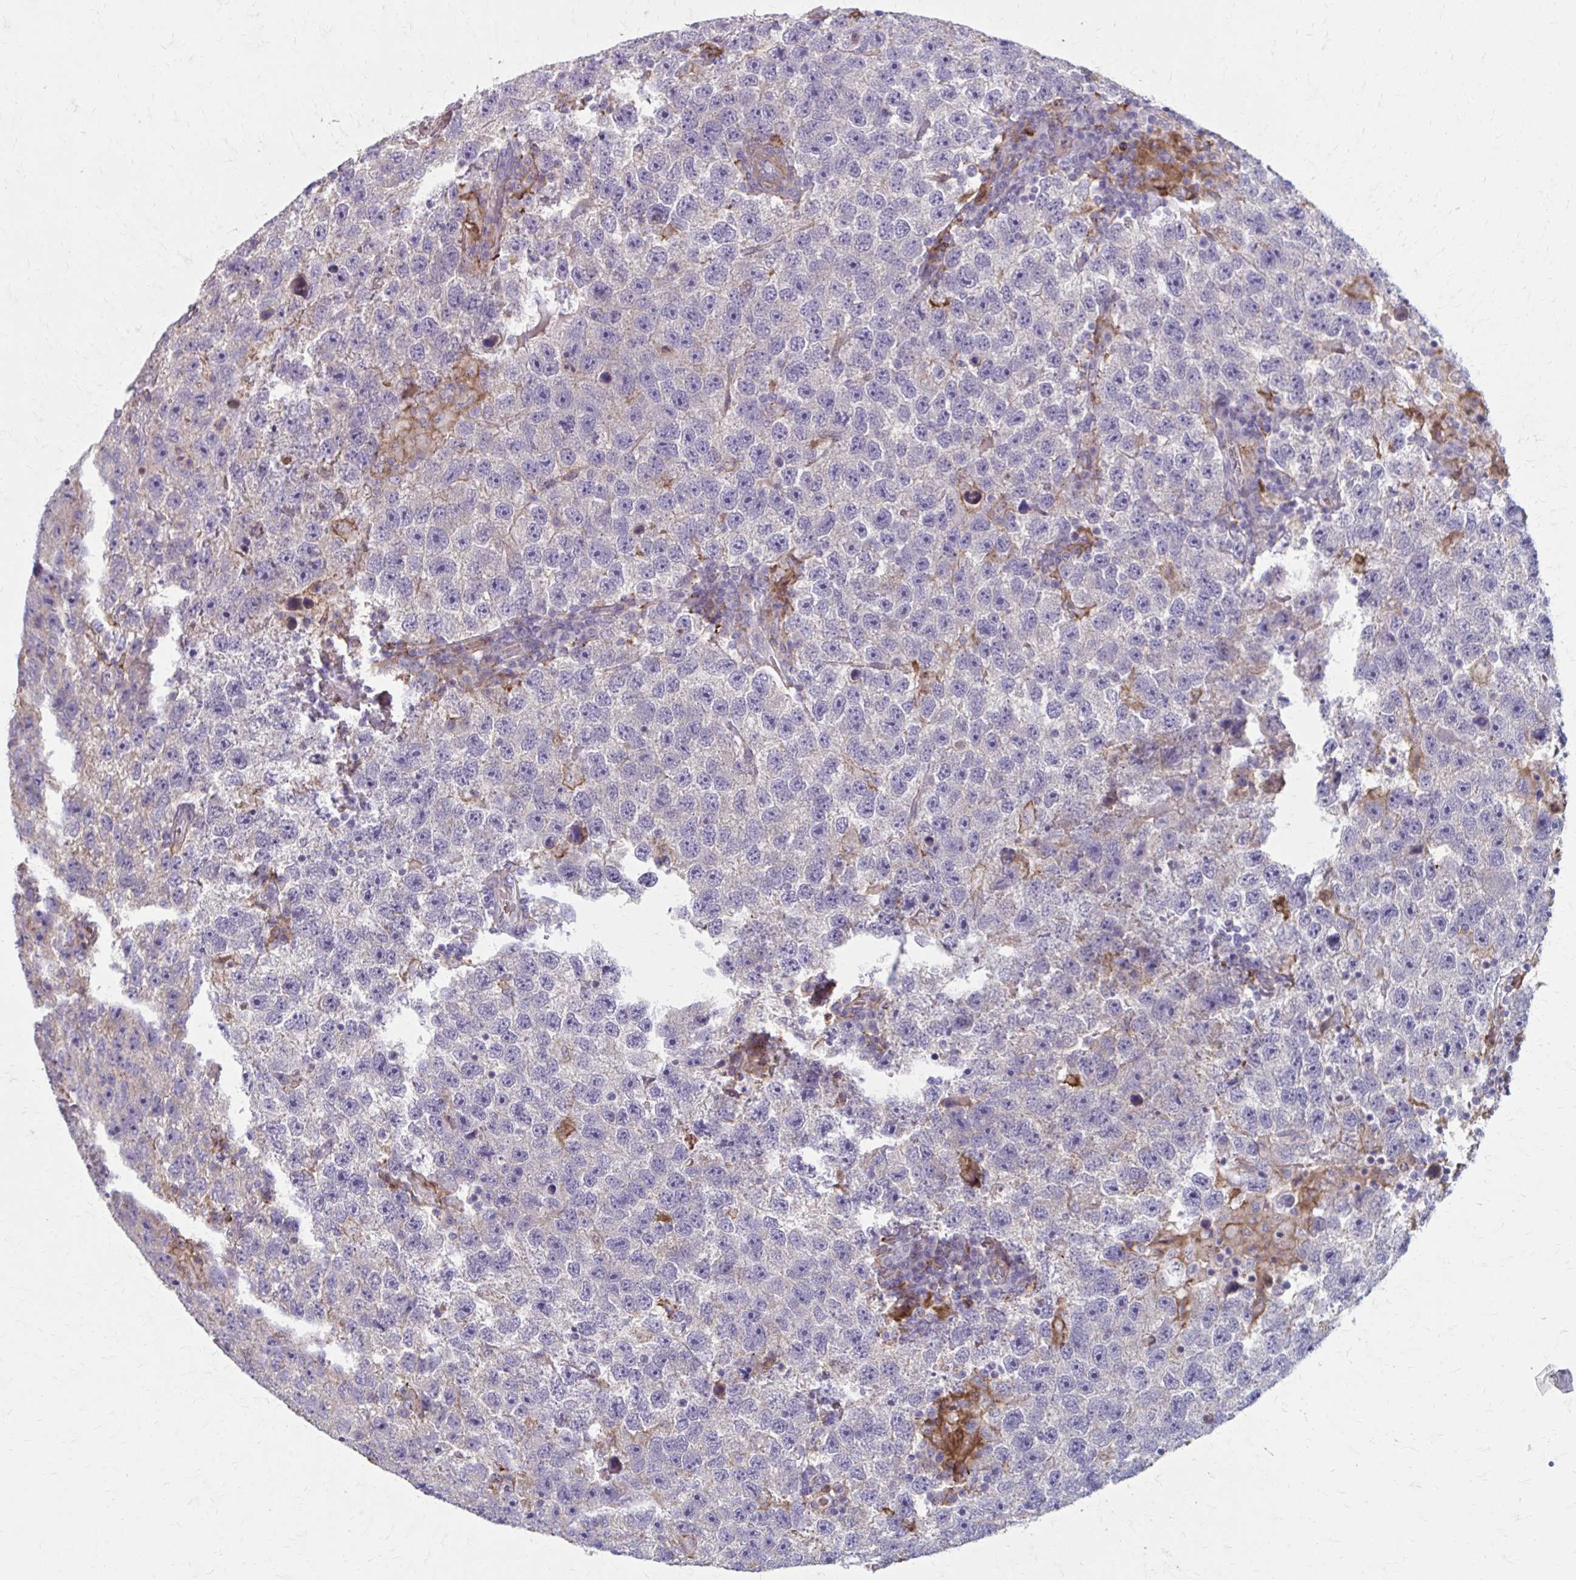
{"staining": {"intensity": "weak", "quantity": "25%-75%", "location": "cytoplasmic/membranous"}, "tissue": "testis cancer", "cell_type": "Tumor cells", "image_type": "cancer", "snomed": [{"axis": "morphology", "description": "Seminoma, NOS"}, {"axis": "topography", "description": "Testis"}], "caption": "This histopathology image demonstrates immunohistochemistry staining of human seminoma (testis), with low weak cytoplasmic/membranous positivity in approximately 25%-75% of tumor cells.", "gene": "MMP14", "patient": {"sex": "male", "age": 26}}